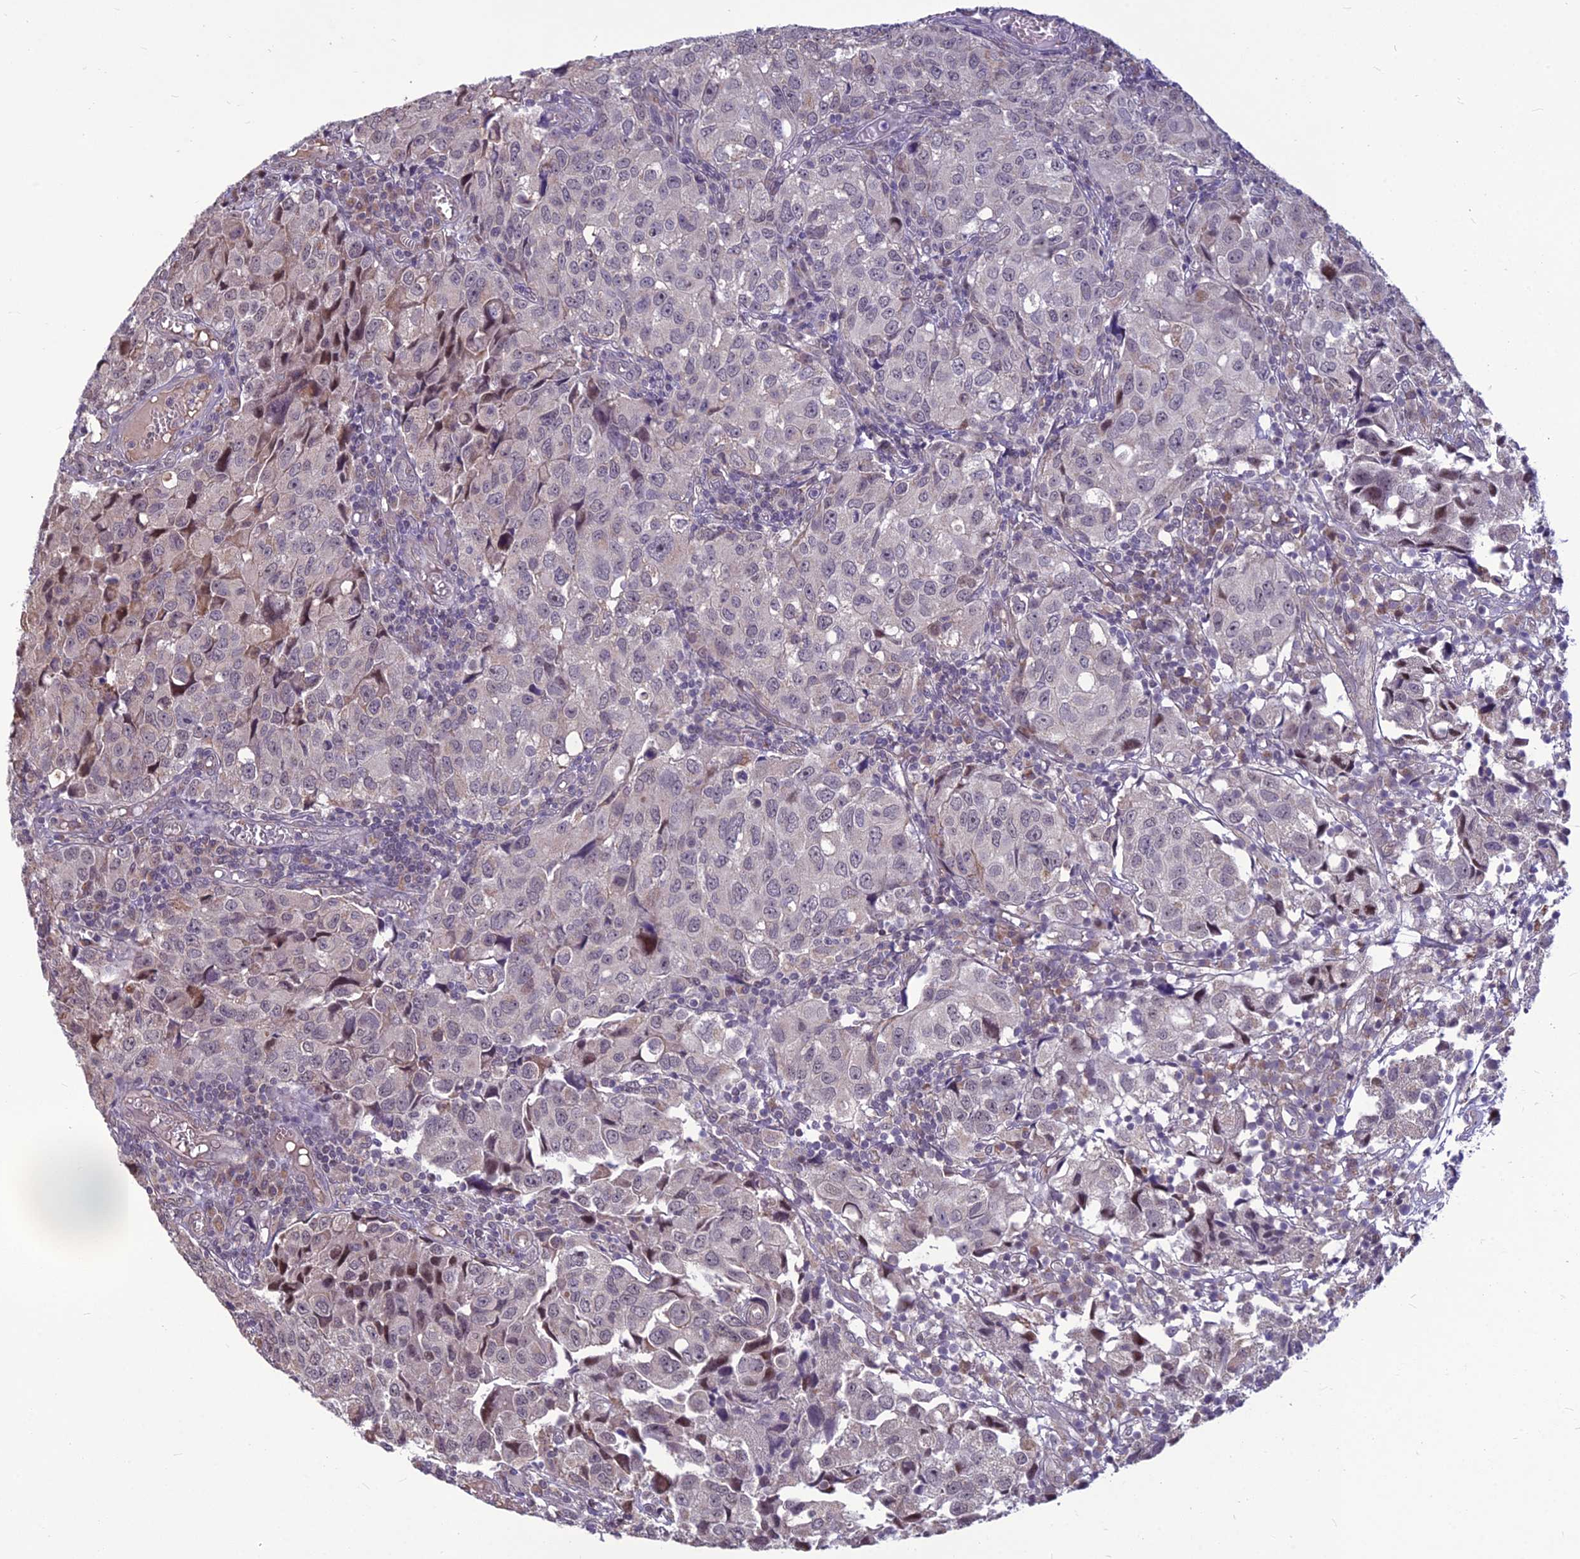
{"staining": {"intensity": "weak", "quantity": "<25%", "location": "nuclear"}, "tissue": "urothelial cancer", "cell_type": "Tumor cells", "image_type": "cancer", "snomed": [{"axis": "morphology", "description": "Urothelial carcinoma, High grade"}, {"axis": "topography", "description": "Urinary bladder"}], "caption": "Urothelial cancer was stained to show a protein in brown. There is no significant staining in tumor cells. (DAB (3,3'-diaminobenzidine) immunohistochemistry (IHC) visualized using brightfield microscopy, high magnification).", "gene": "FBRS", "patient": {"sex": "female", "age": 75}}